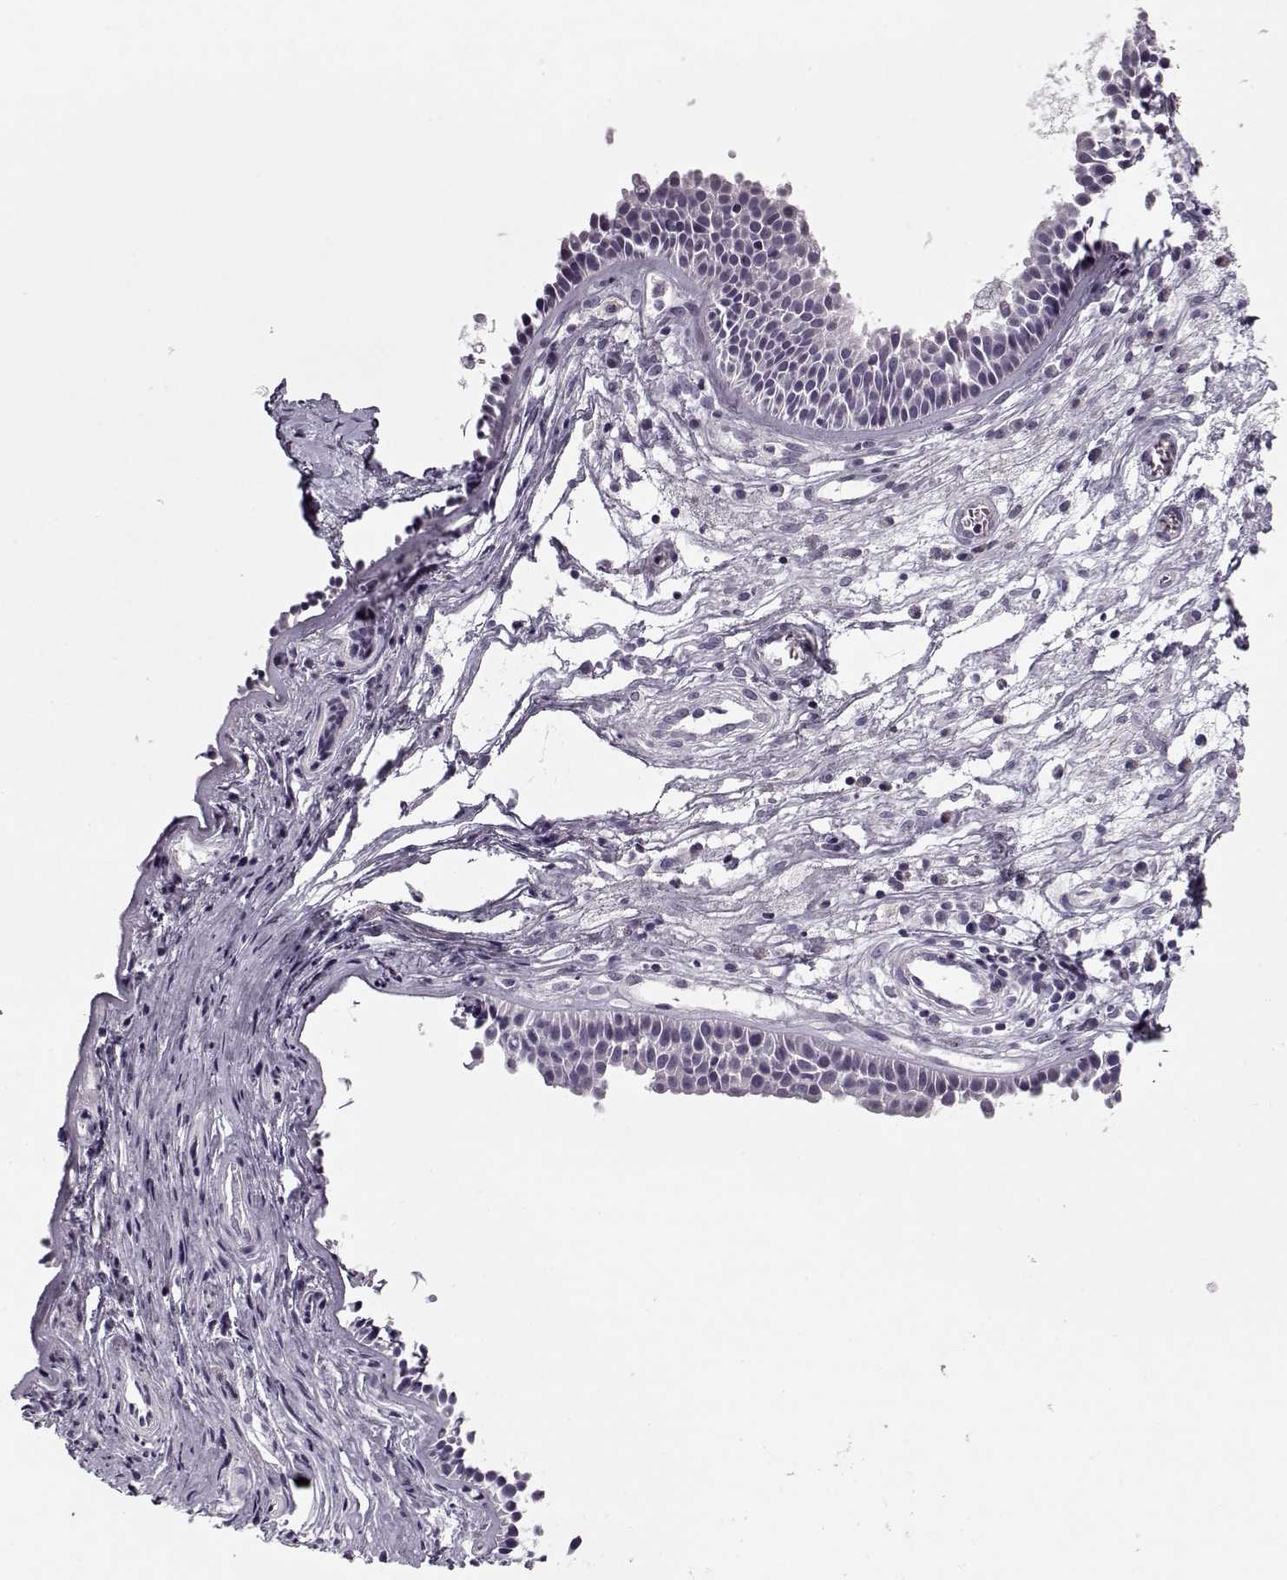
{"staining": {"intensity": "negative", "quantity": "none", "location": "none"}, "tissue": "nasopharynx", "cell_type": "Respiratory epithelial cells", "image_type": "normal", "snomed": [{"axis": "morphology", "description": "Normal tissue, NOS"}, {"axis": "topography", "description": "Nasopharynx"}], "caption": "Immunohistochemistry histopathology image of normal nasopharynx: nasopharynx stained with DAB shows no significant protein staining in respiratory epithelial cells.", "gene": "PNMT", "patient": {"sex": "male", "age": 31}}